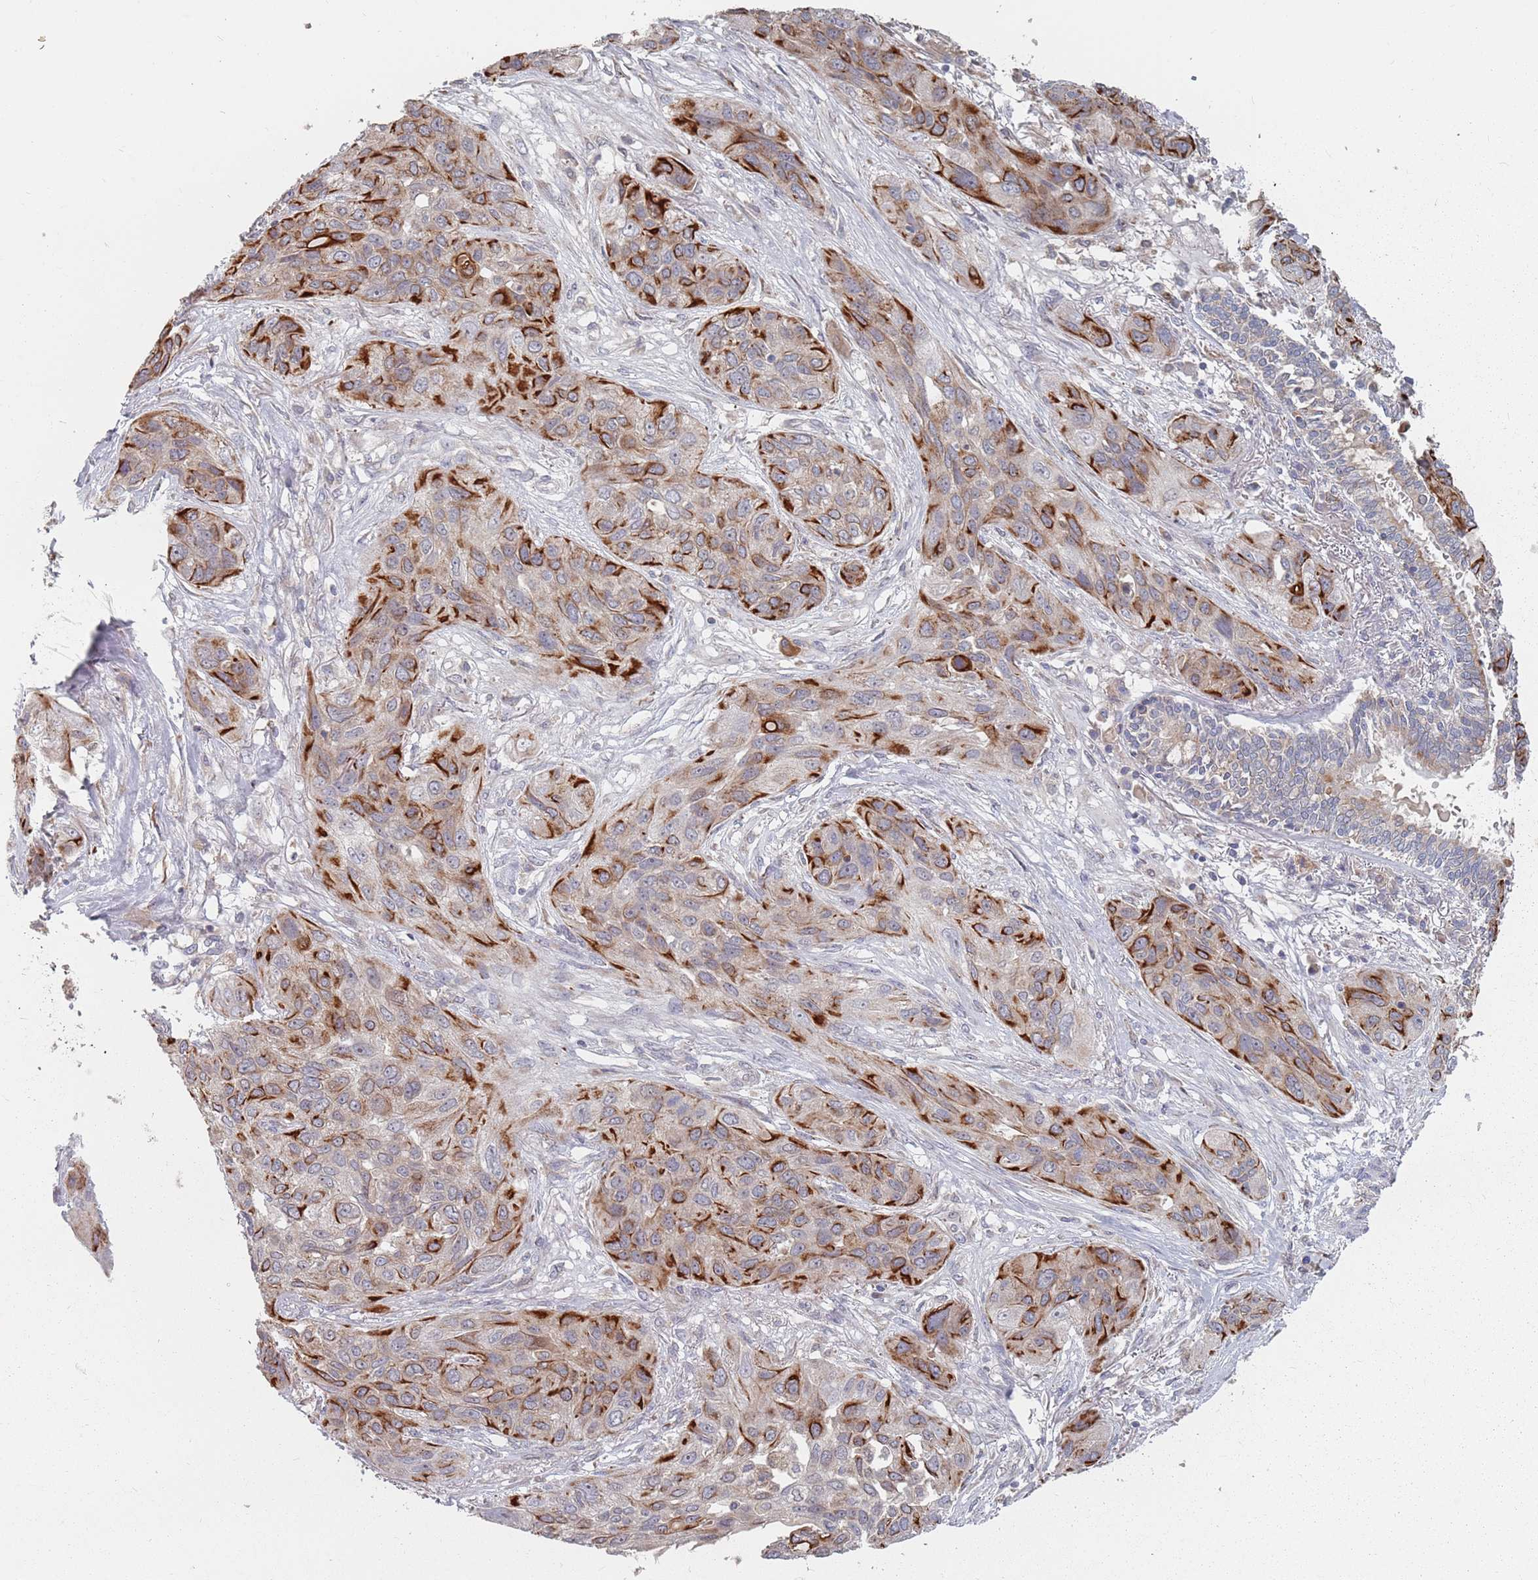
{"staining": {"intensity": "strong", "quantity": "<25%", "location": "cytoplasmic/membranous"}, "tissue": "lung cancer", "cell_type": "Tumor cells", "image_type": "cancer", "snomed": [{"axis": "morphology", "description": "Squamous cell carcinoma, NOS"}, {"axis": "topography", "description": "Lung"}], "caption": "Lung cancer tissue displays strong cytoplasmic/membranous staining in about <25% of tumor cells, visualized by immunohistochemistry.", "gene": "ADAL", "patient": {"sex": "female", "age": 70}}